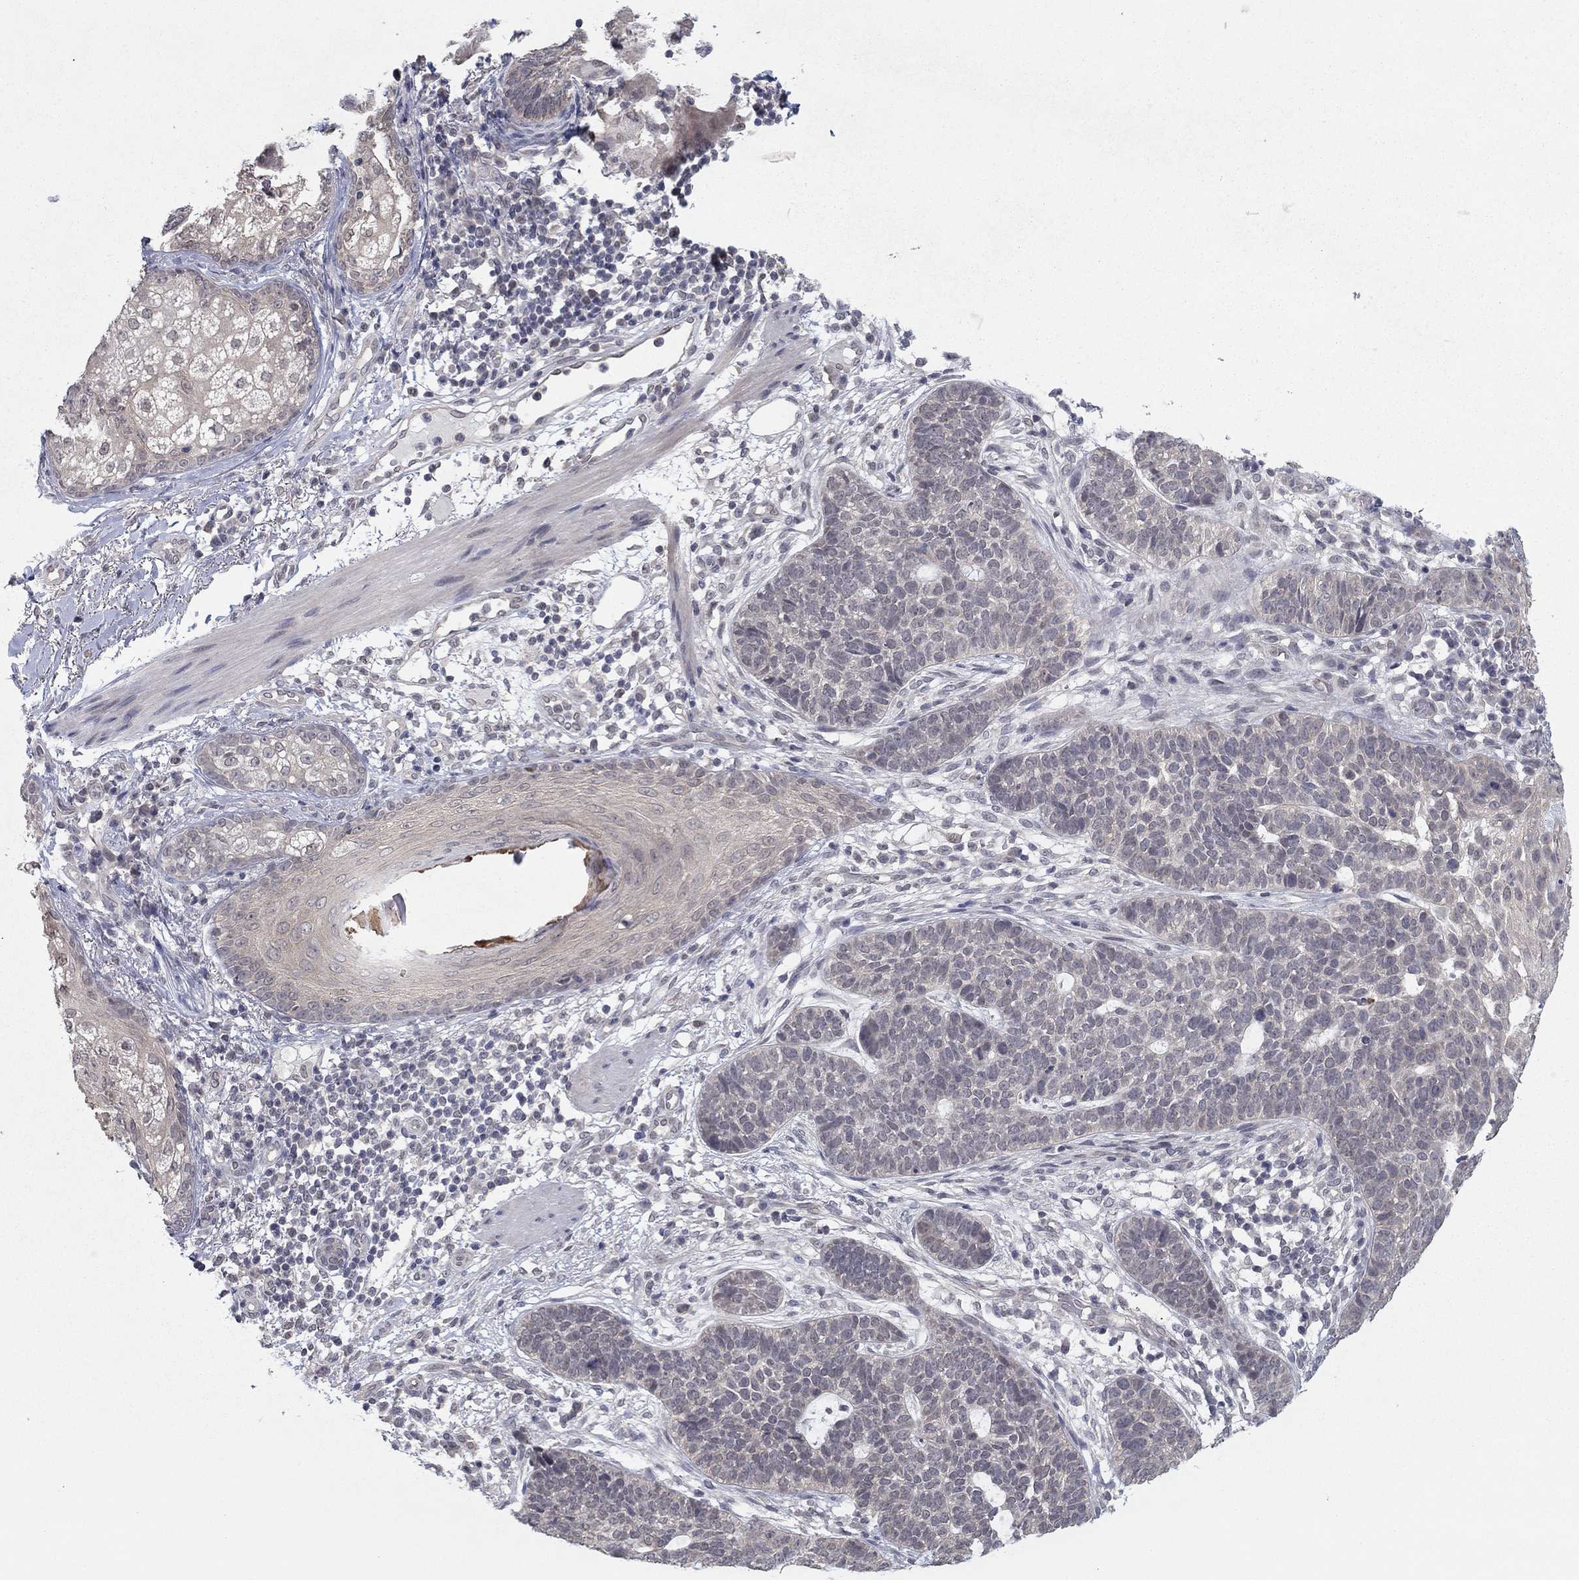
{"staining": {"intensity": "negative", "quantity": "none", "location": "none"}, "tissue": "skin cancer", "cell_type": "Tumor cells", "image_type": "cancer", "snomed": [{"axis": "morphology", "description": "Squamous cell carcinoma, NOS"}, {"axis": "topography", "description": "Skin"}], "caption": "Immunohistochemistry of skin cancer displays no expression in tumor cells.", "gene": "SLC22A2", "patient": {"sex": "male", "age": 88}}